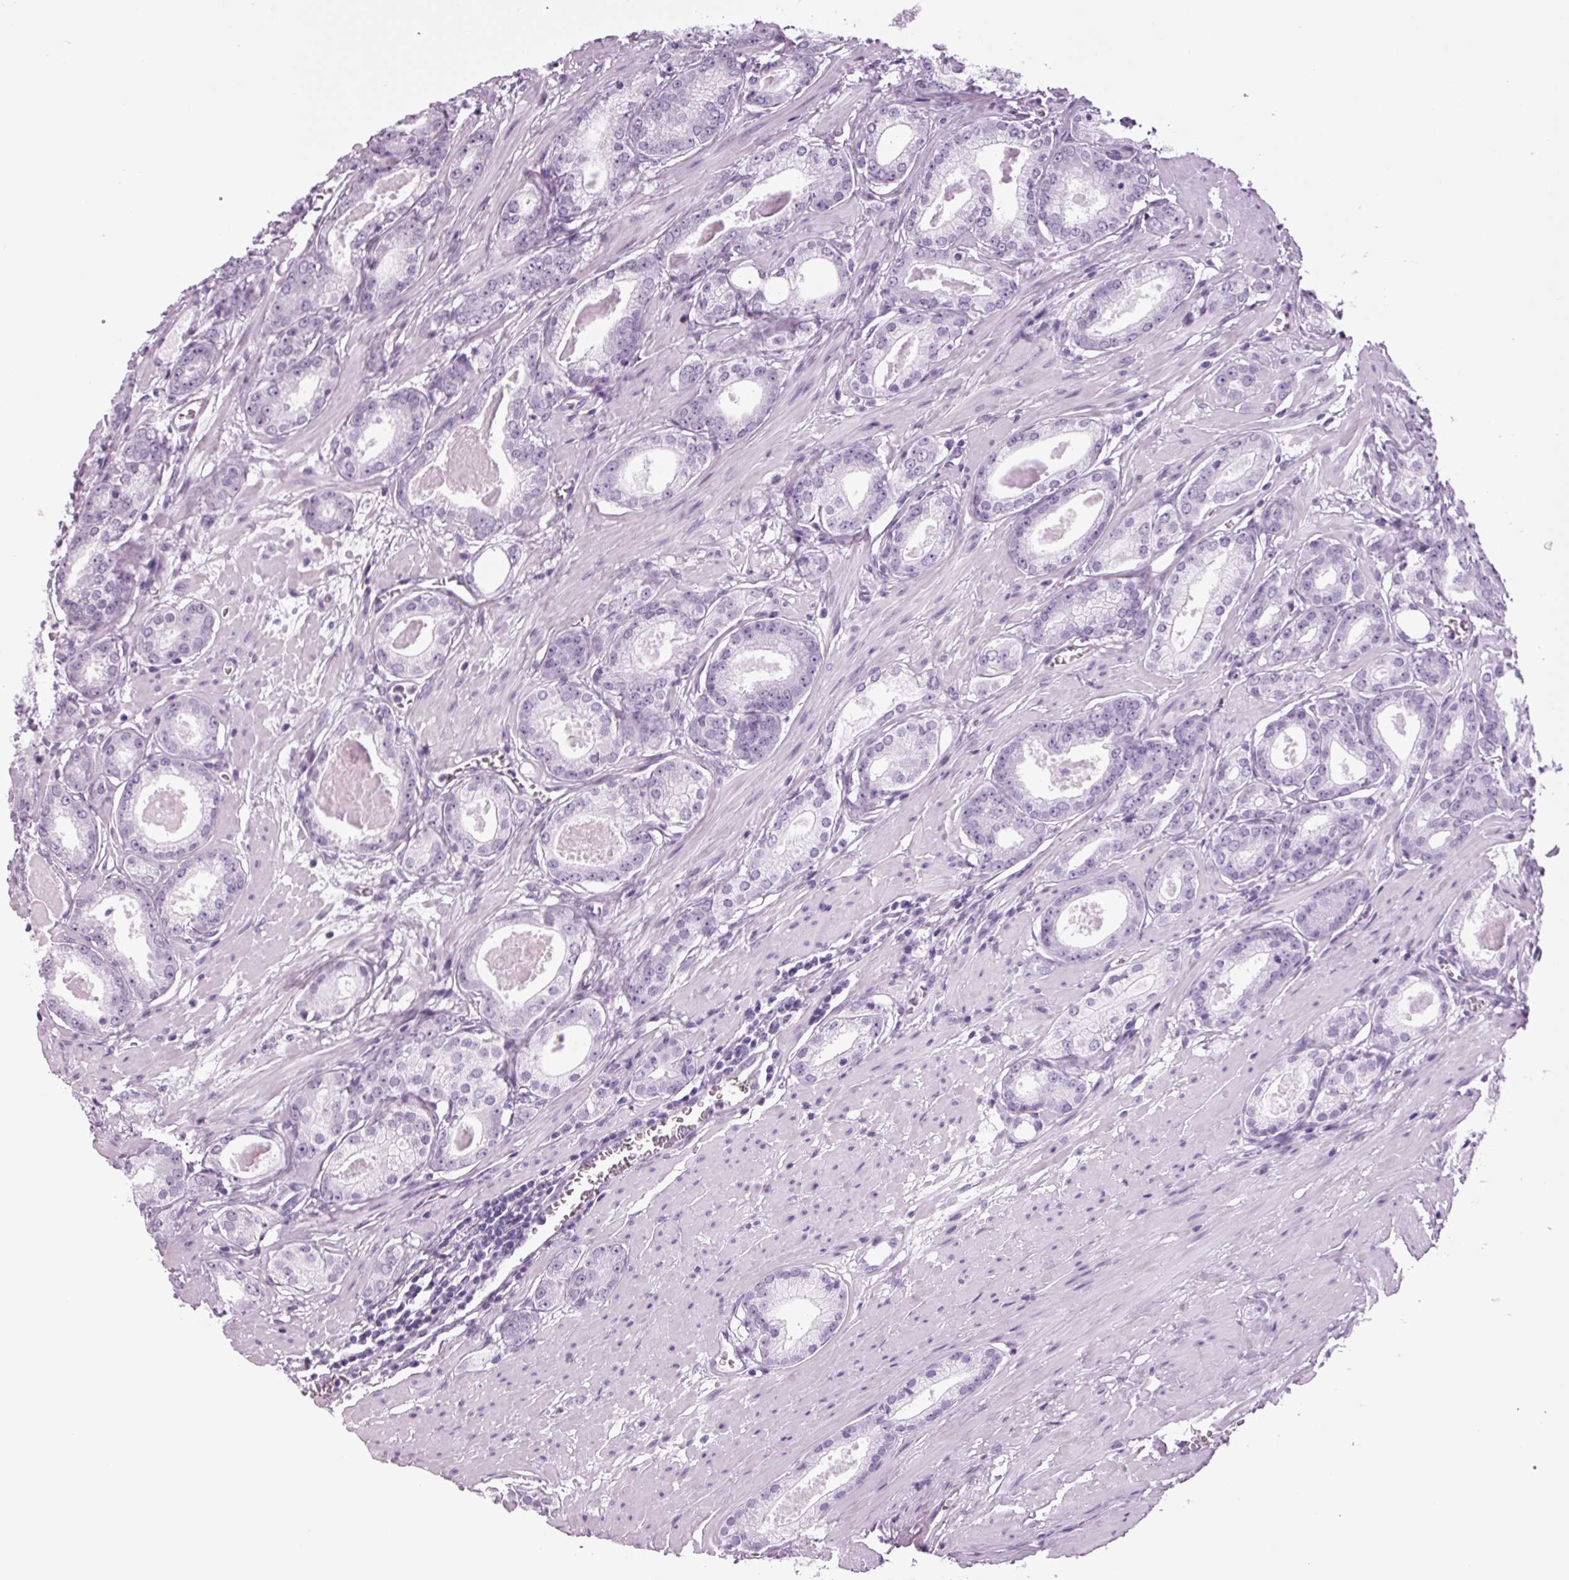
{"staining": {"intensity": "negative", "quantity": "none", "location": "none"}, "tissue": "prostate cancer", "cell_type": "Tumor cells", "image_type": "cancer", "snomed": [{"axis": "morphology", "description": "Adenocarcinoma, NOS"}, {"axis": "morphology", "description": "Adenocarcinoma, Low grade"}, {"axis": "topography", "description": "Prostate"}], "caption": "The micrograph exhibits no significant positivity in tumor cells of prostate cancer.", "gene": "PPP1R1A", "patient": {"sex": "male", "age": 64}}